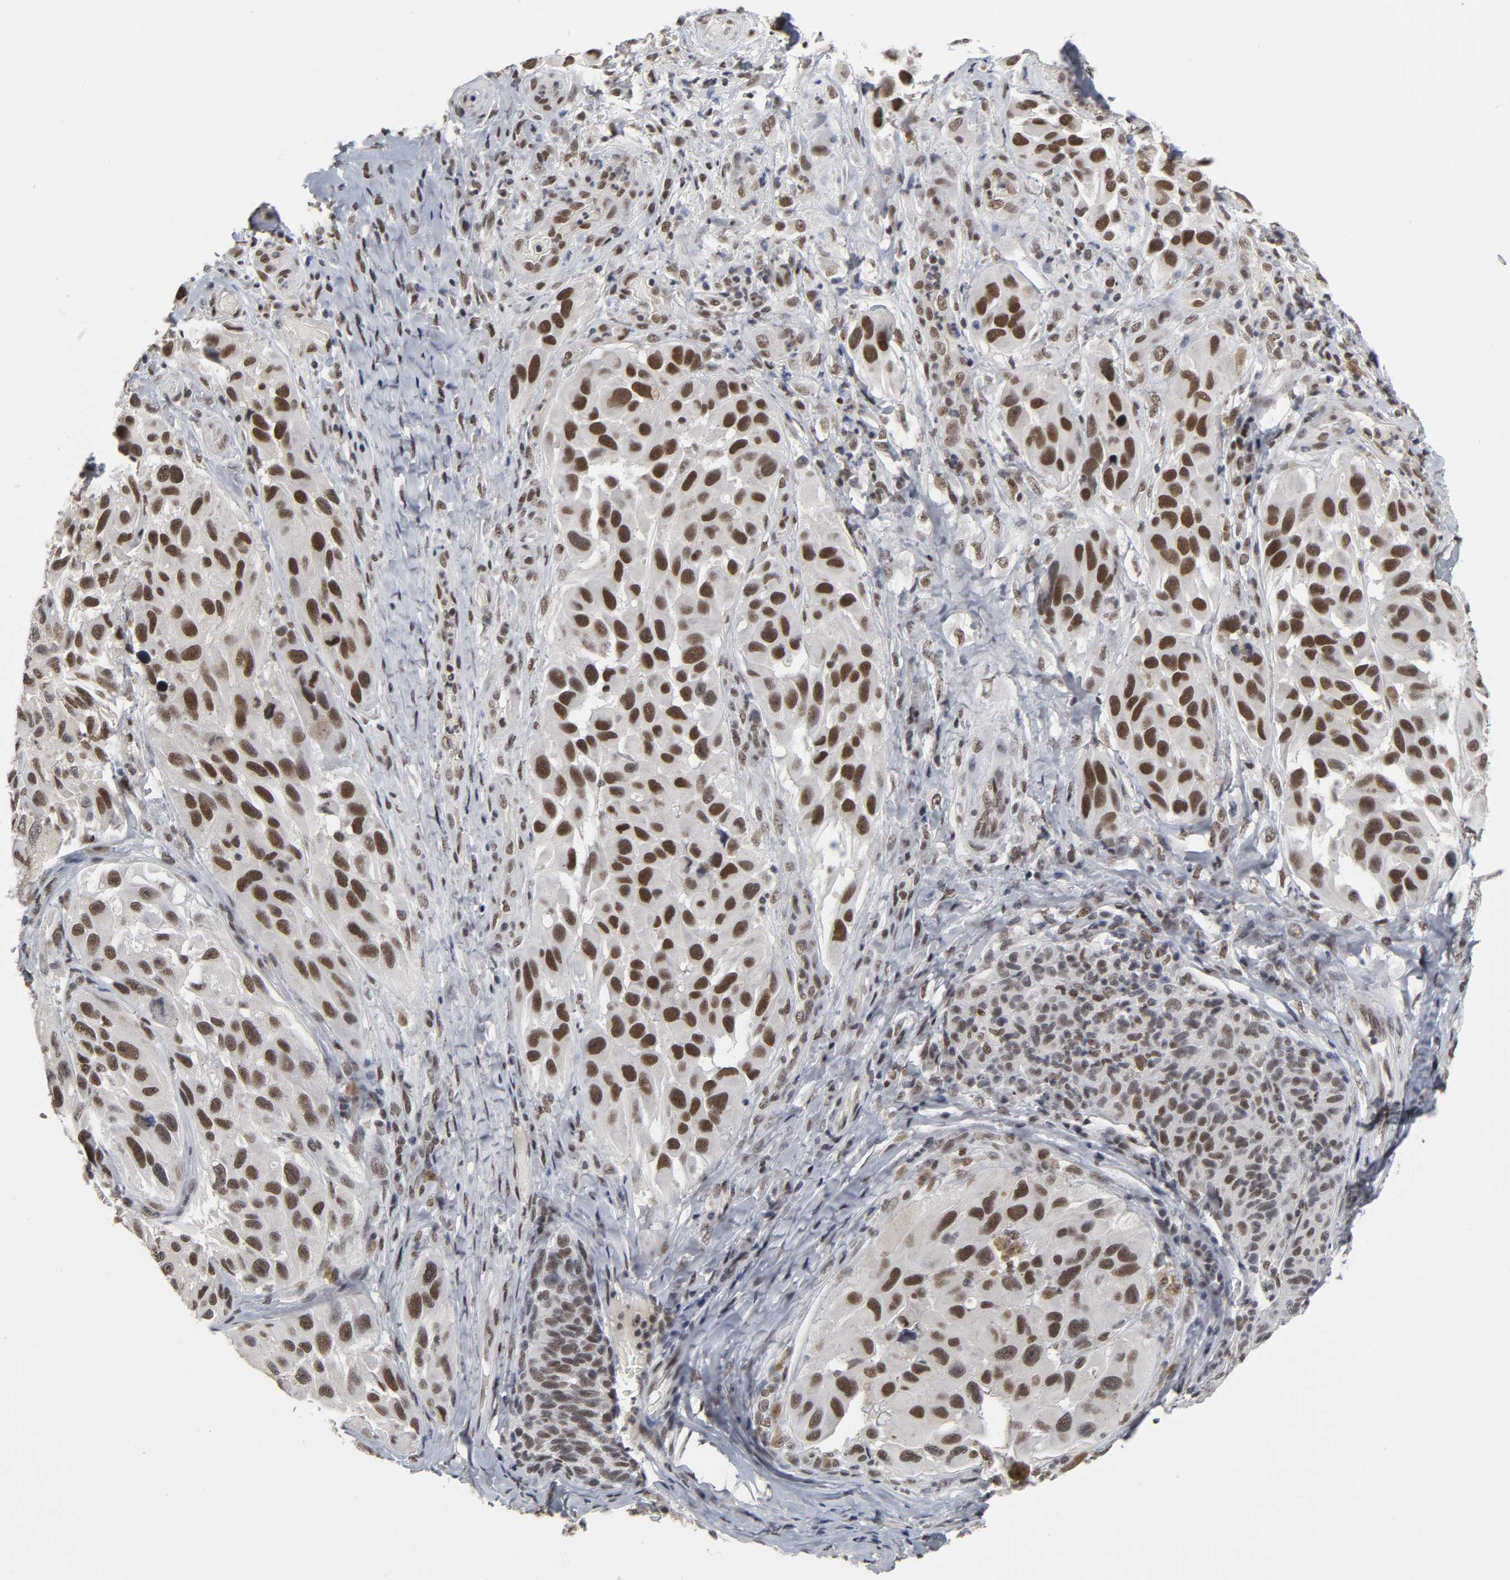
{"staining": {"intensity": "strong", "quantity": ">75%", "location": "nuclear"}, "tissue": "melanoma", "cell_type": "Tumor cells", "image_type": "cancer", "snomed": [{"axis": "morphology", "description": "Malignant melanoma, NOS"}, {"axis": "topography", "description": "Skin"}], "caption": "Strong nuclear positivity for a protein is seen in approximately >75% of tumor cells of malignant melanoma using immunohistochemistry (IHC).", "gene": "TRIM33", "patient": {"sex": "female", "age": 73}}